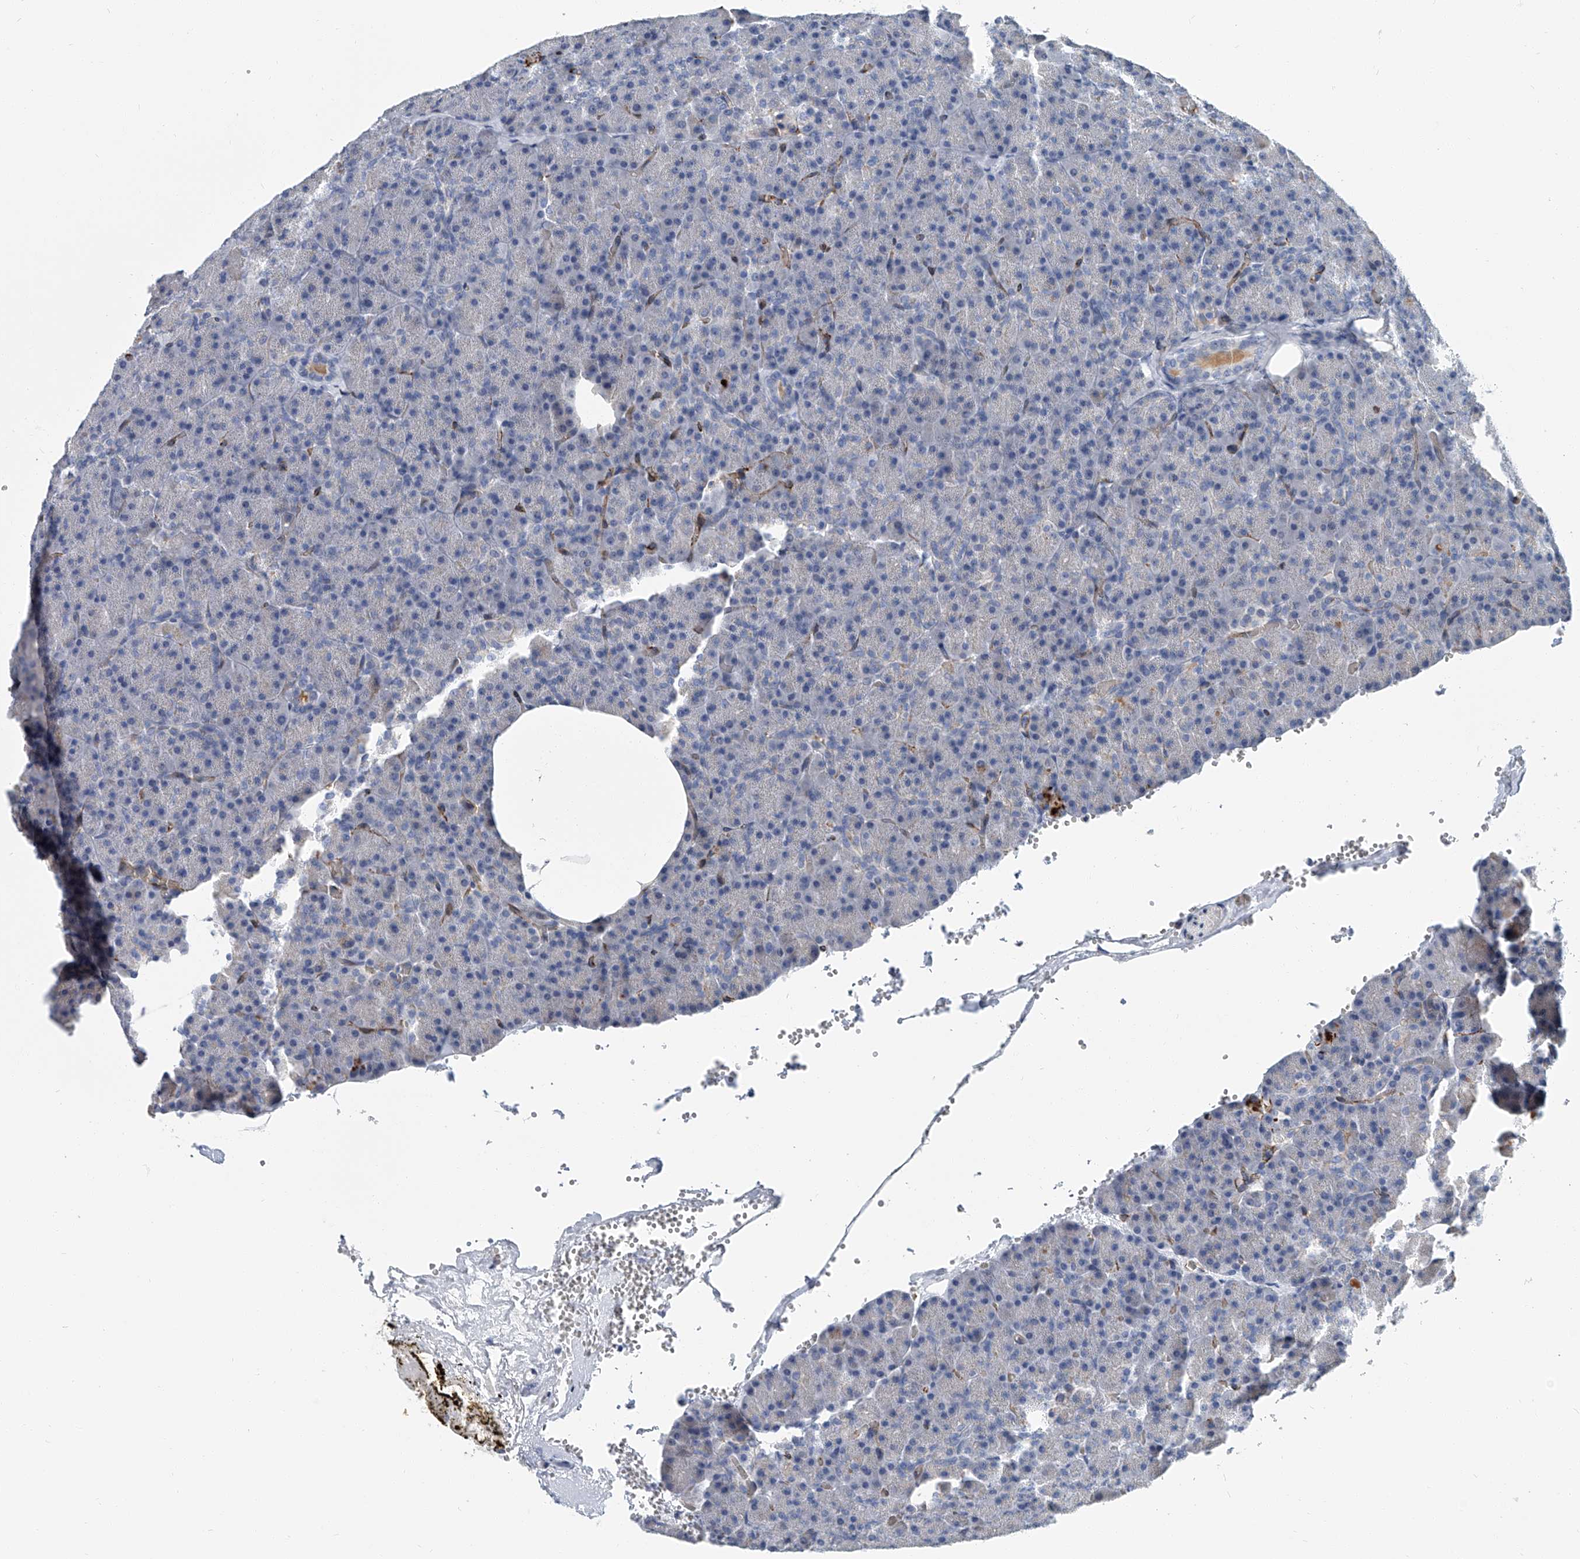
{"staining": {"intensity": "moderate", "quantity": "<25%", "location": "cytoplasmic/membranous"}, "tissue": "pancreas", "cell_type": "Exocrine glandular cells", "image_type": "normal", "snomed": [{"axis": "morphology", "description": "Normal tissue, NOS"}, {"axis": "morphology", "description": "Carcinoid, malignant, NOS"}, {"axis": "topography", "description": "Pancreas"}], "caption": "Unremarkable pancreas exhibits moderate cytoplasmic/membranous expression in about <25% of exocrine glandular cells The staining was performed using DAB to visualize the protein expression in brown, while the nuclei were stained in blue with hematoxylin (Magnification: 20x)..", "gene": "KIRREL1", "patient": {"sex": "female", "age": 35}}